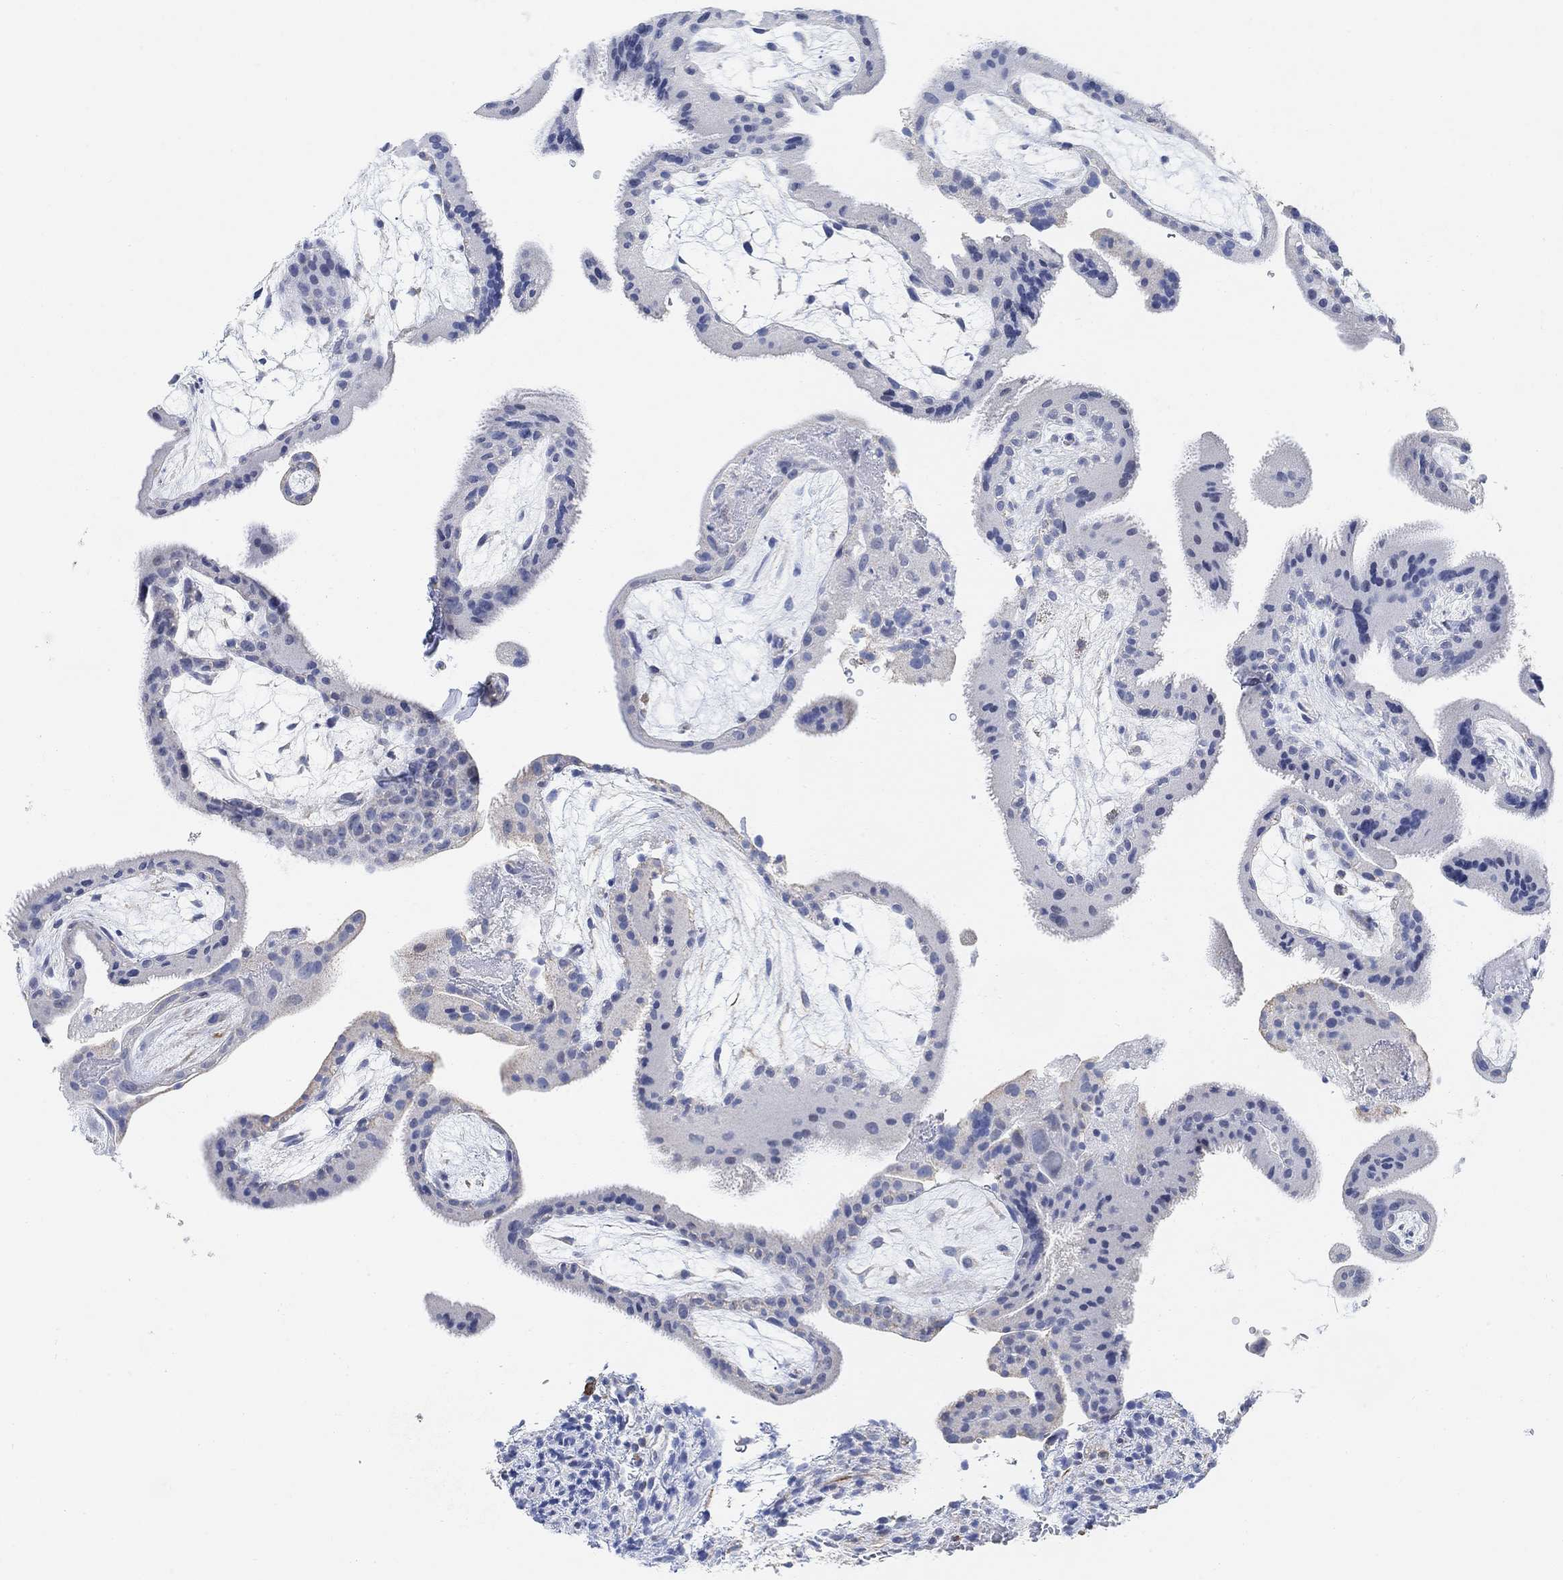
{"staining": {"intensity": "negative", "quantity": "none", "location": "none"}, "tissue": "placenta", "cell_type": "Decidual cells", "image_type": "normal", "snomed": [{"axis": "morphology", "description": "Normal tissue, NOS"}, {"axis": "topography", "description": "Placenta"}], "caption": "This is an IHC image of normal human placenta. There is no expression in decidual cells.", "gene": "SYT12", "patient": {"sex": "female", "age": 19}}